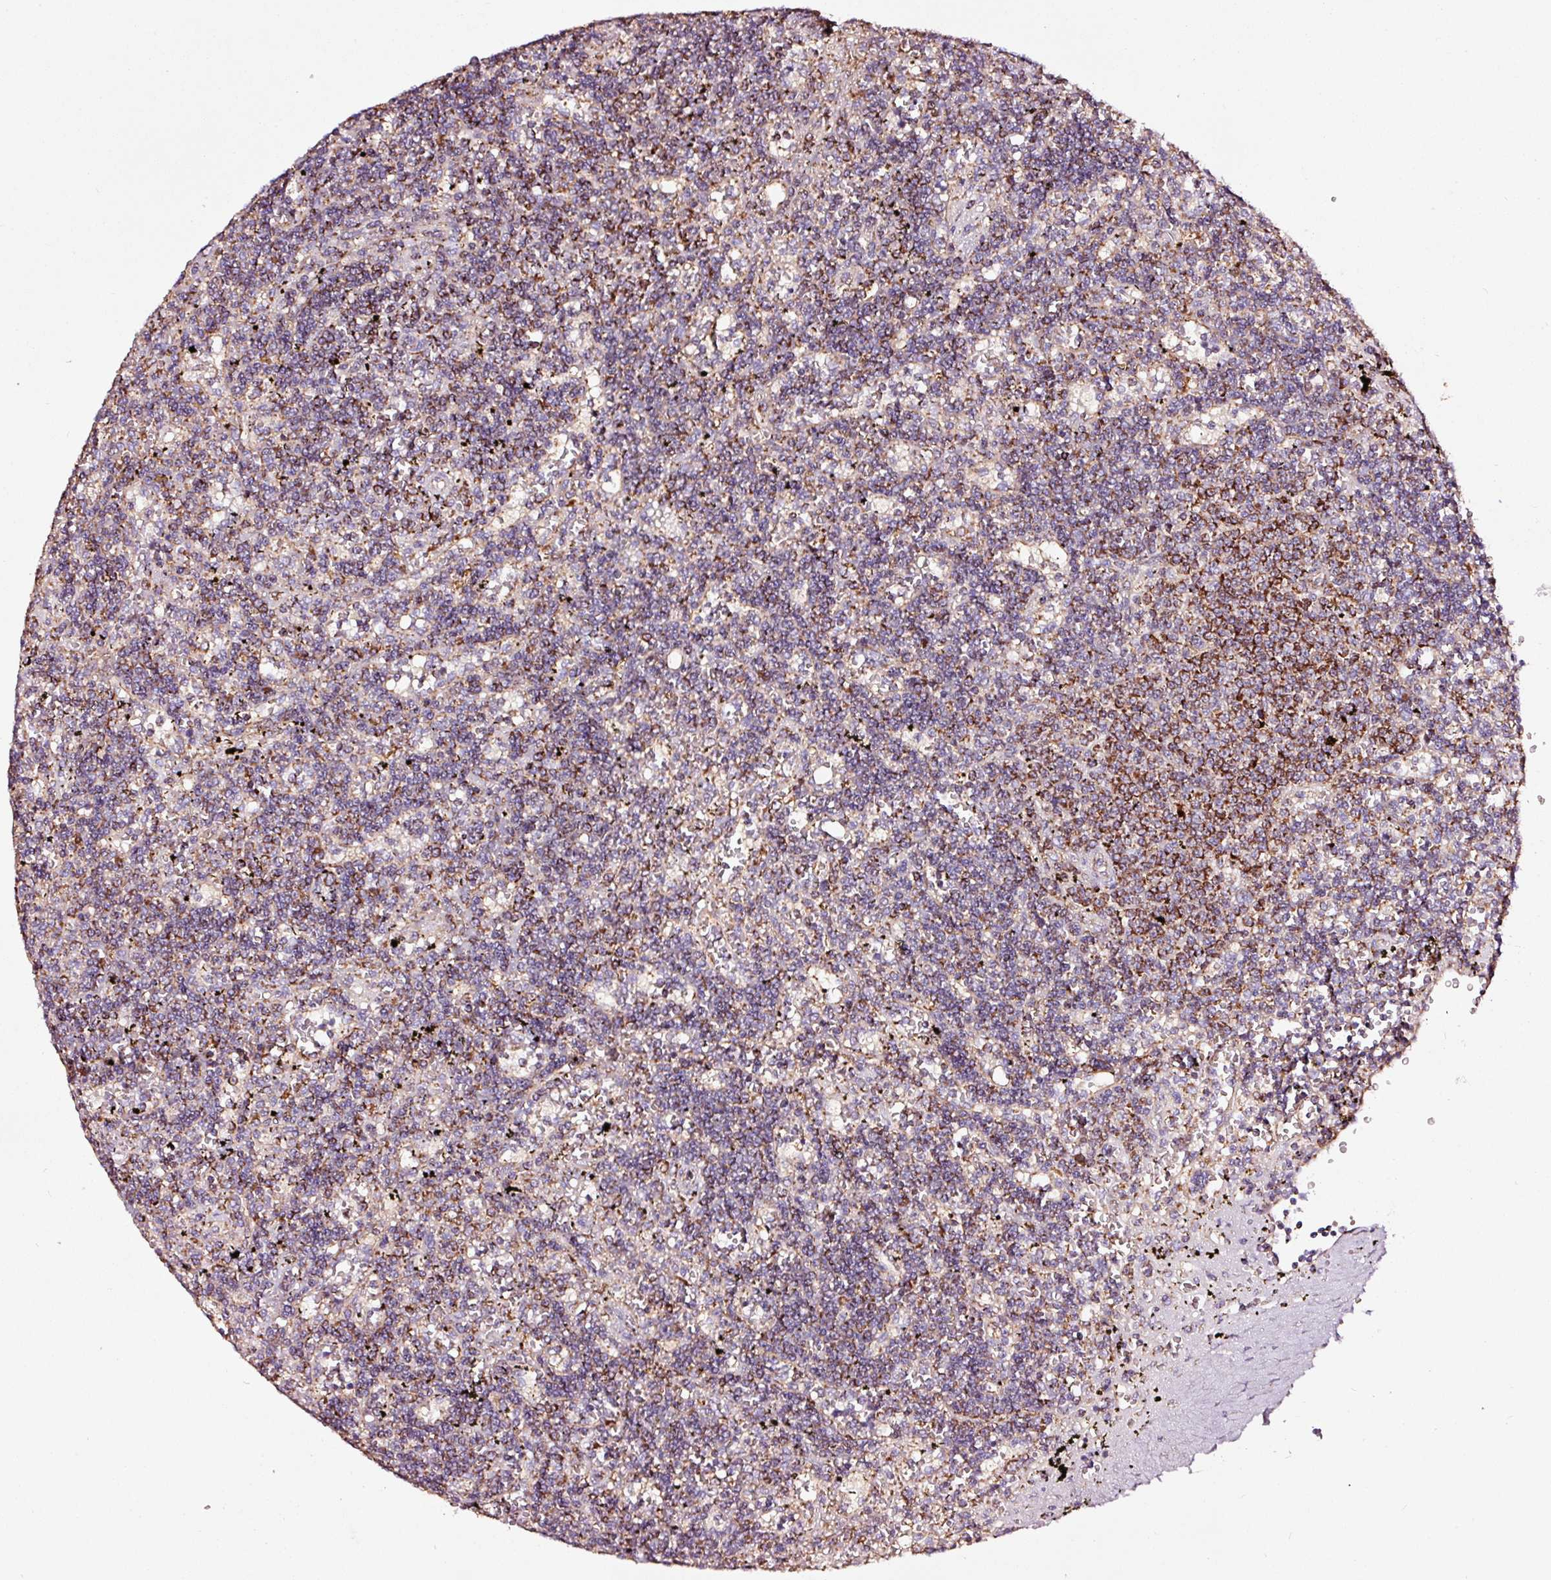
{"staining": {"intensity": "moderate", "quantity": "25%-75%", "location": "cytoplasmic/membranous"}, "tissue": "lymphoma", "cell_type": "Tumor cells", "image_type": "cancer", "snomed": [{"axis": "morphology", "description": "Malignant lymphoma, non-Hodgkin's type, Low grade"}, {"axis": "topography", "description": "Spleen"}], "caption": "Low-grade malignant lymphoma, non-Hodgkin's type stained with immunohistochemistry (IHC) shows moderate cytoplasmic/membranous expression in approximately 25%-75% of tumor cells.", "gene": "TPM1", "patient": {"sex": "male", "age": 60}}